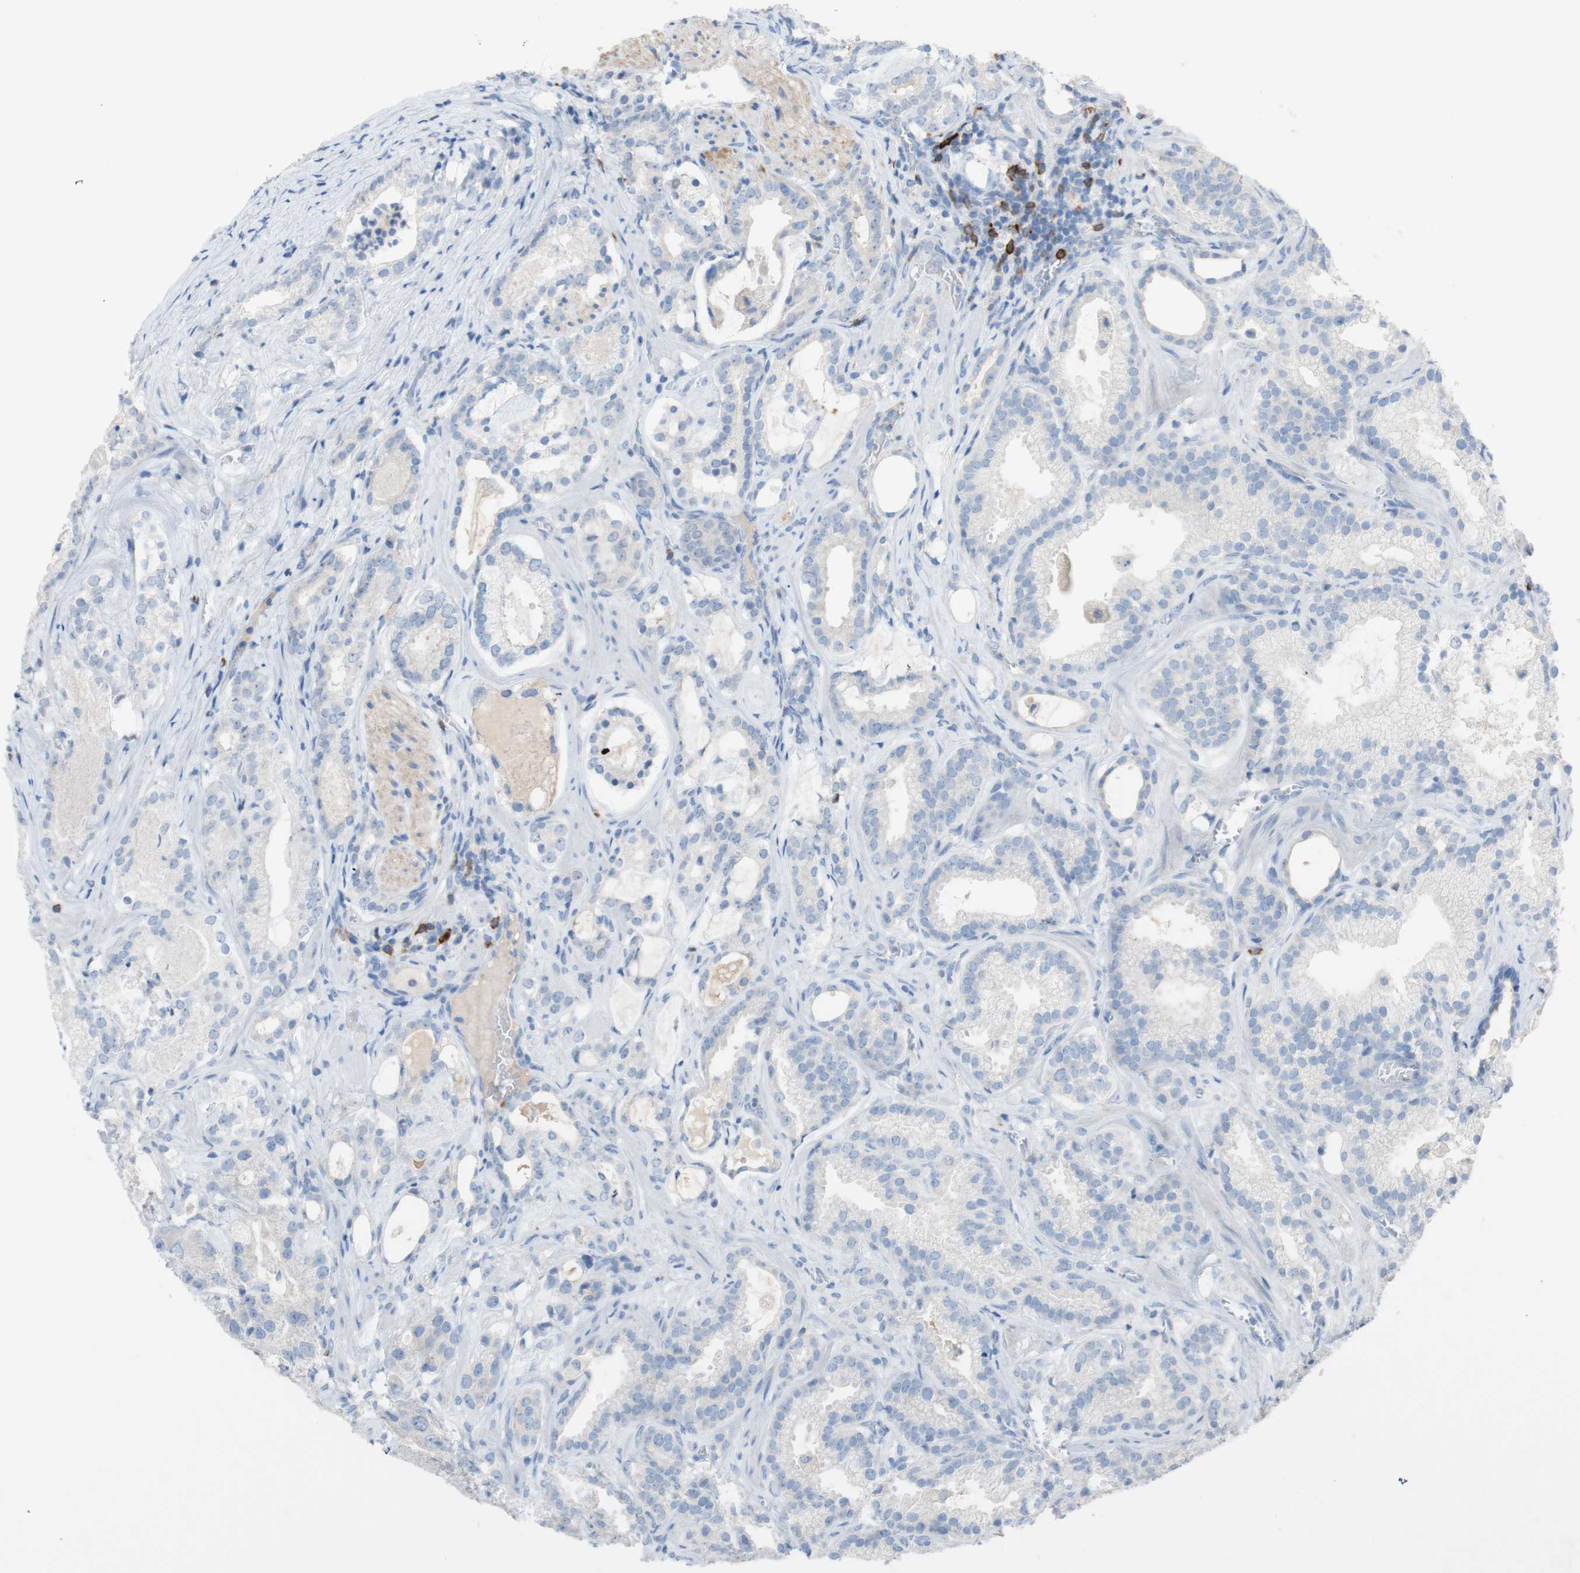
{"staining": {"intensity": "negative", "quantity": "none", "location": "none"}, "tissue": "prostate cancer", "cell_type": "Tumor cells", "image_type": "cancer", "snomed": [{"axis": "morphology", "description": "Adenocarcinoma, Low grade"}, {"axis": "topography", "description": "Prostate"}], "caption": "Image shows no significant protein staining in tumor cells of prostate low-grade adenocarcinoma.", "gene": "PACSIN1", "patient": {"sex": "male", "age": 59}}